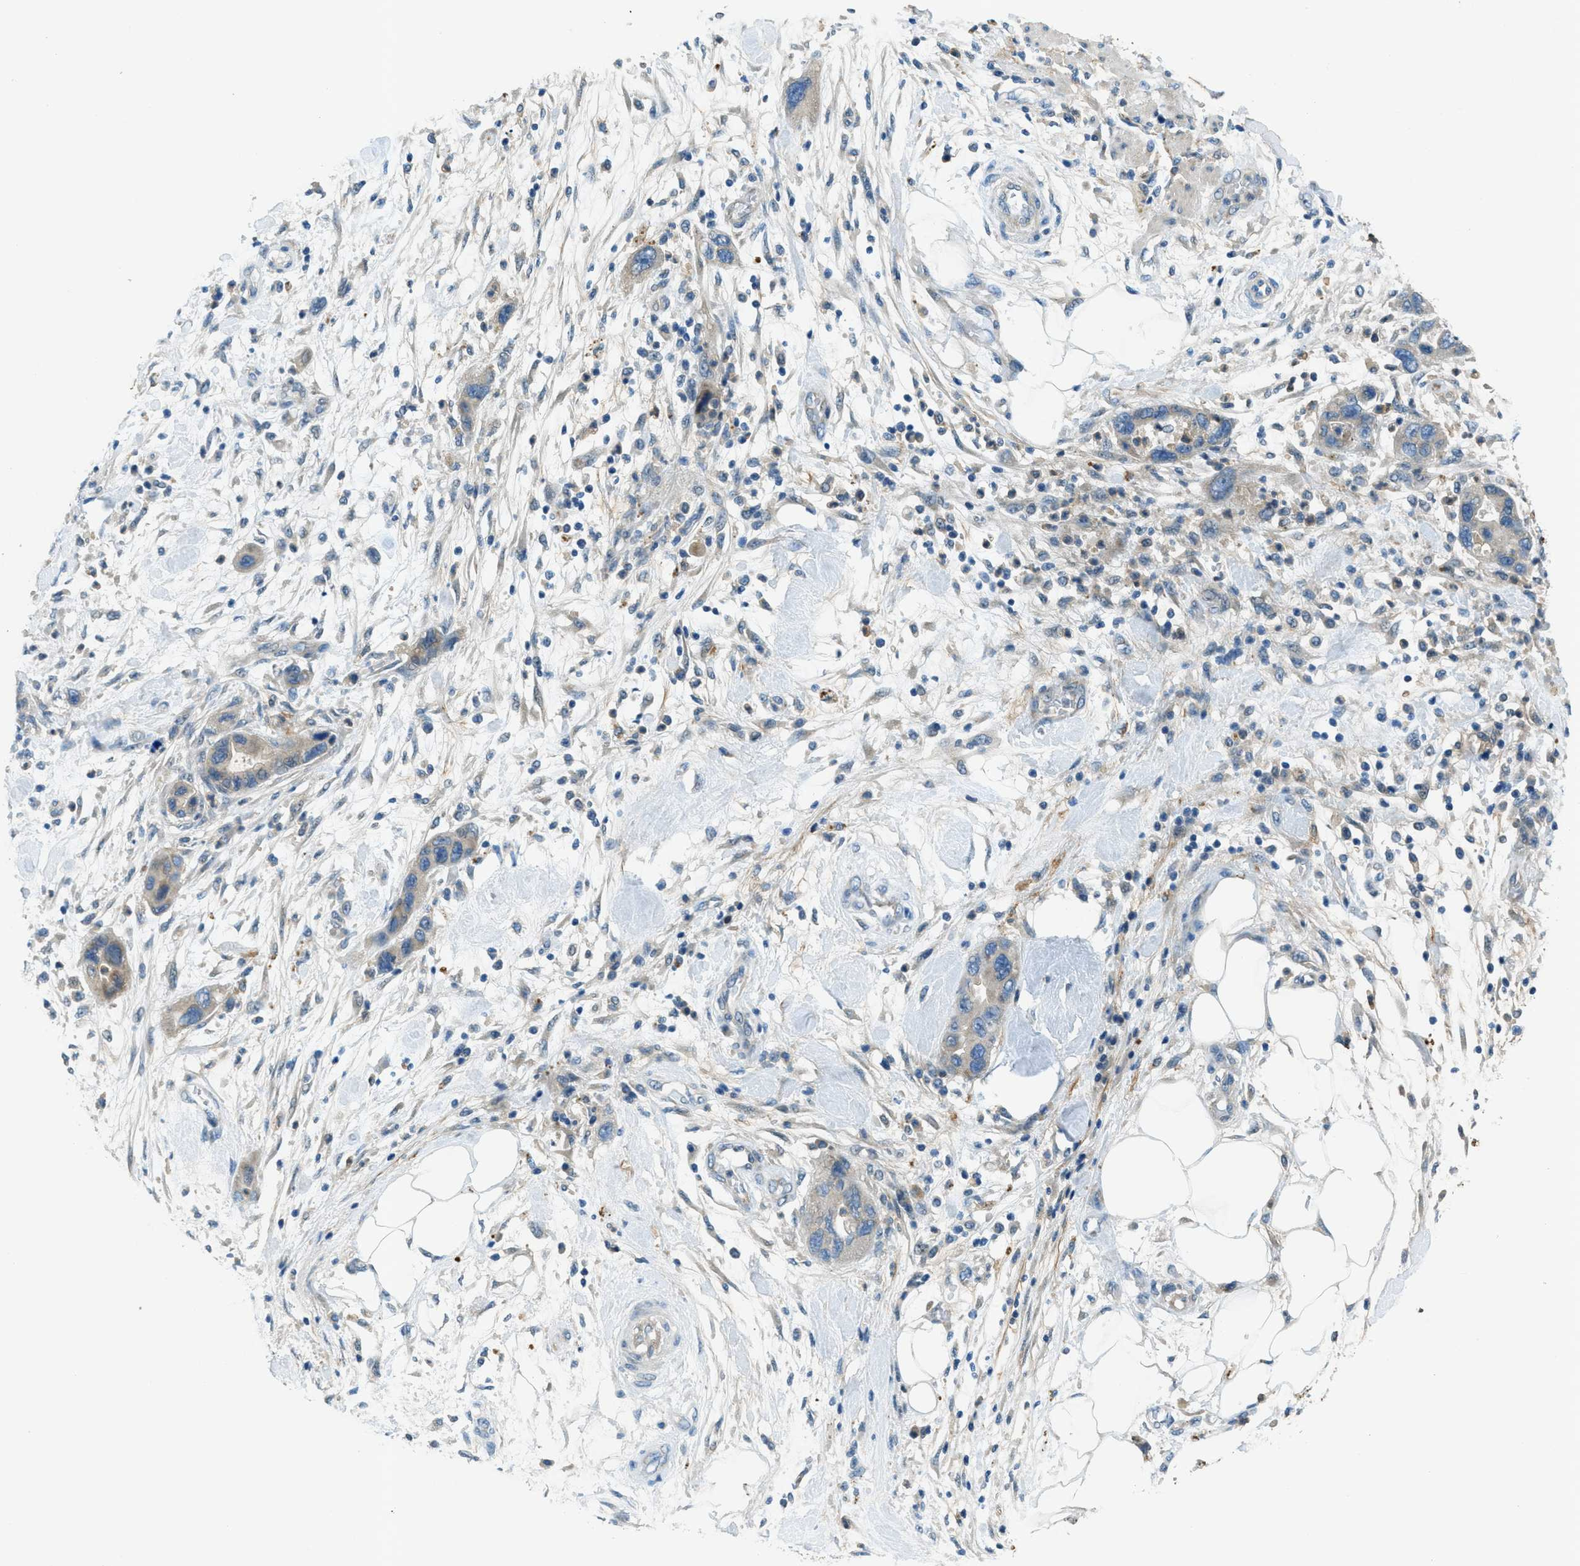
{"staining": {"intensity": "weak", "quantity": "25%-75%", "location": "cytoplasmic/membranous"}, "tissue": "pancreatic cancer", "cell_type": "Tumor cells", "image_type": "cancer", "snomed": [{"axis": "morphology", "description": "Normal tissue, NOS"}, {"axis": "morphology", "description": "Adenocarcinoma, NOS"}, {"axis": "topography", "description": "Pancreas"}], "caption": "Immunohistochemical staining of human adenocarcinoma (pancreatic) reveals low levels of weak cytoplasmic/membranous protein expression in approximately 25%-75% of tumor cells.", "gene": "SNX14", "patient": {"sex": "female", "age": 71}}